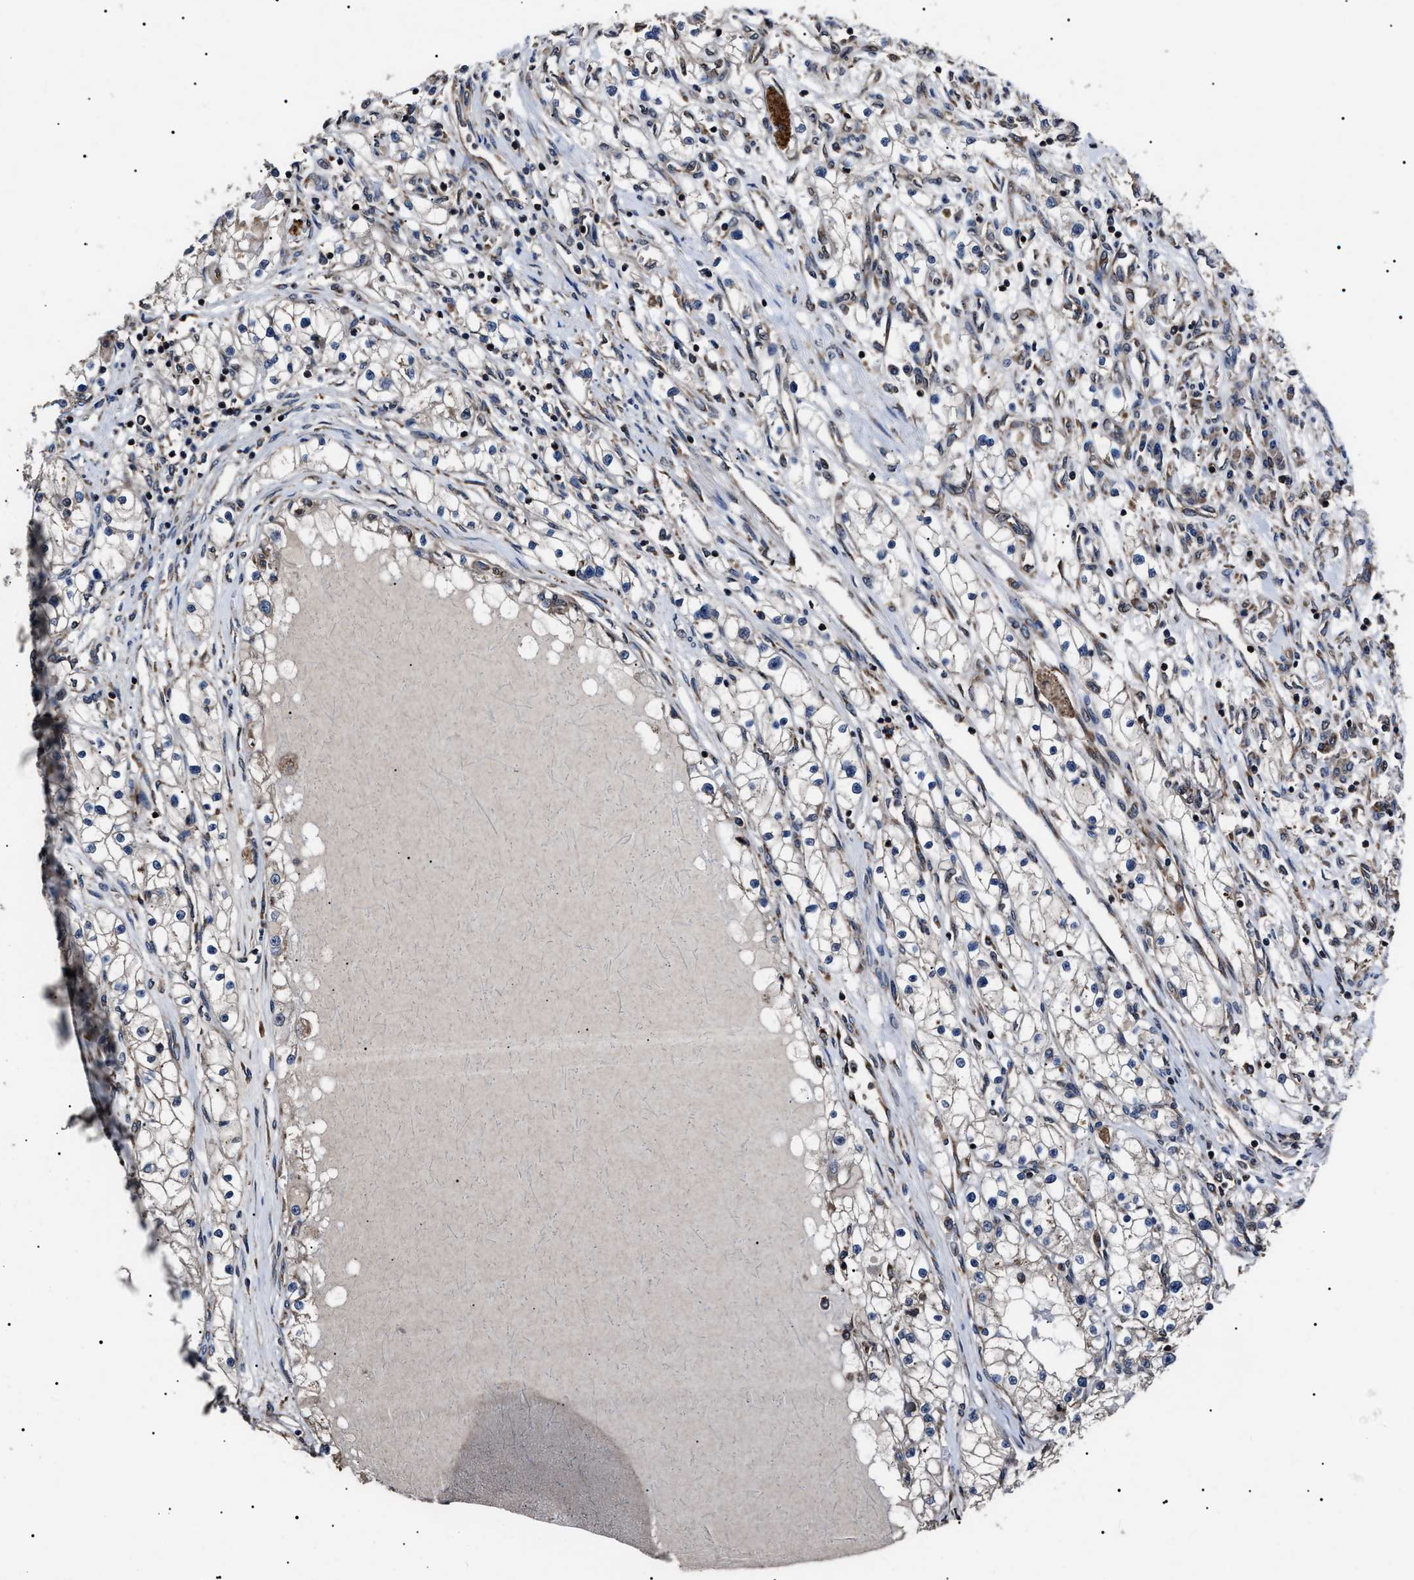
{"staining": {"intensity": "weak", "quantity": "<25%", "location": "cytoplasmic/membranous"}, "tissue": "renal cancer", "cell_type": "Tumor cells", "image_type": "cancer", "snomed": [{"axis": "morphology", "description": "Adenocarcinoma, NOS"}, {"axis": "topography", "description": "Kidney"}], "caption": "High magnification brightfield microscopy of renal adenocarcinoma stained with DAB (3,3'-diaminobenzidine) (brown) and counterstained with hematoxylin (blue): tumor cells show no significant positivity.", "gene": "CCT8", "patient": {"sex": "male", "age": 68}}